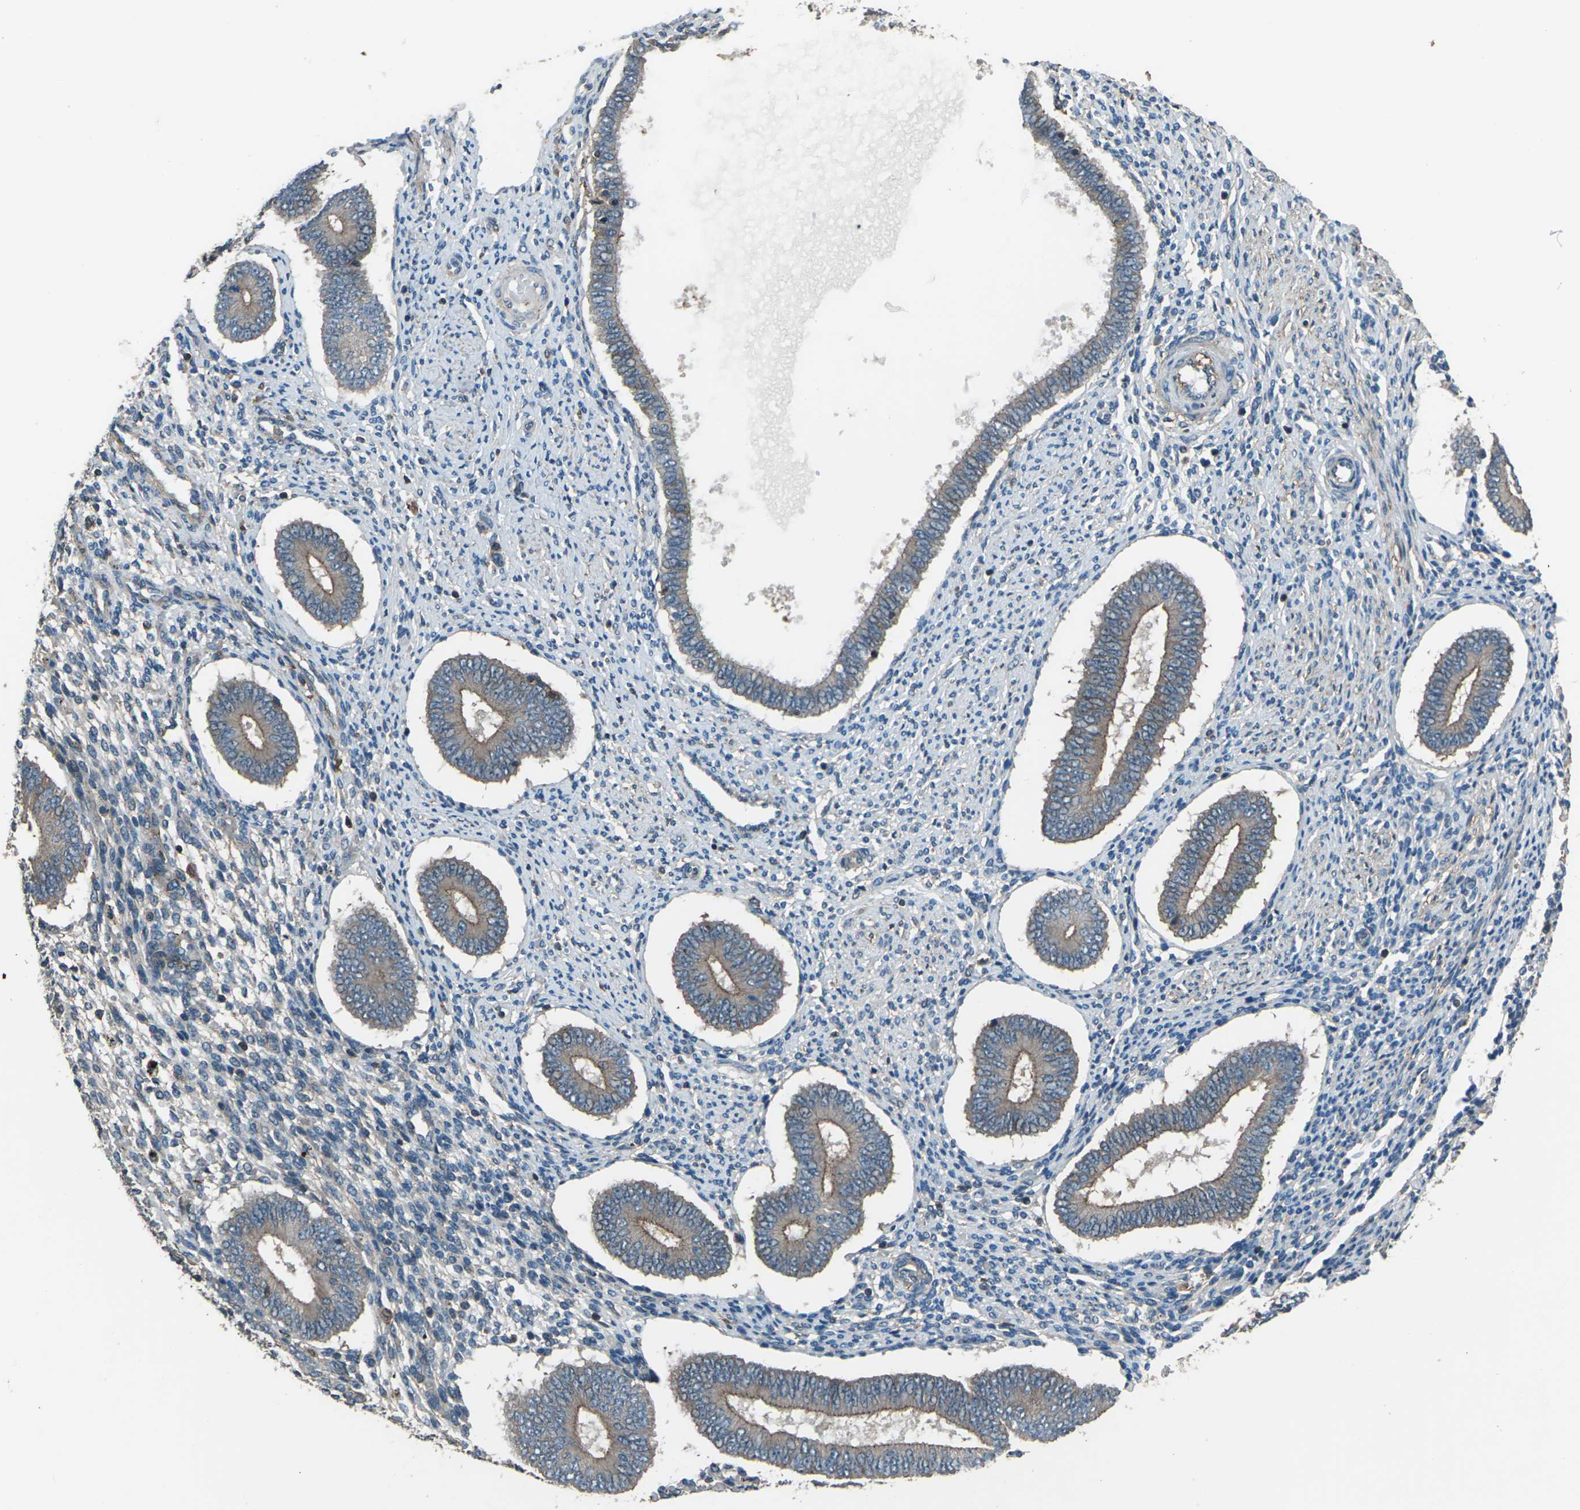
{"staining": {"intensity": "weak", "quantity": "<25%", "location": "cytoplasmic/membranous"}, "tissue": "endometrium", "cell_type": "Cells in endometrial stroma", "image_type": "normal", "snomed": [{"axis": "morphology", "description": "Normal tissue, NOS"}, {"axis": "topography", "description": "Endometrium"}], "caption": "The photomicrograph reveals no significant expression in cells in endometrial stroma of endometrium. Nuclei are stained in blue.", "gene": "CMTM4", "patient": {"sex": "female", "age": 42}}